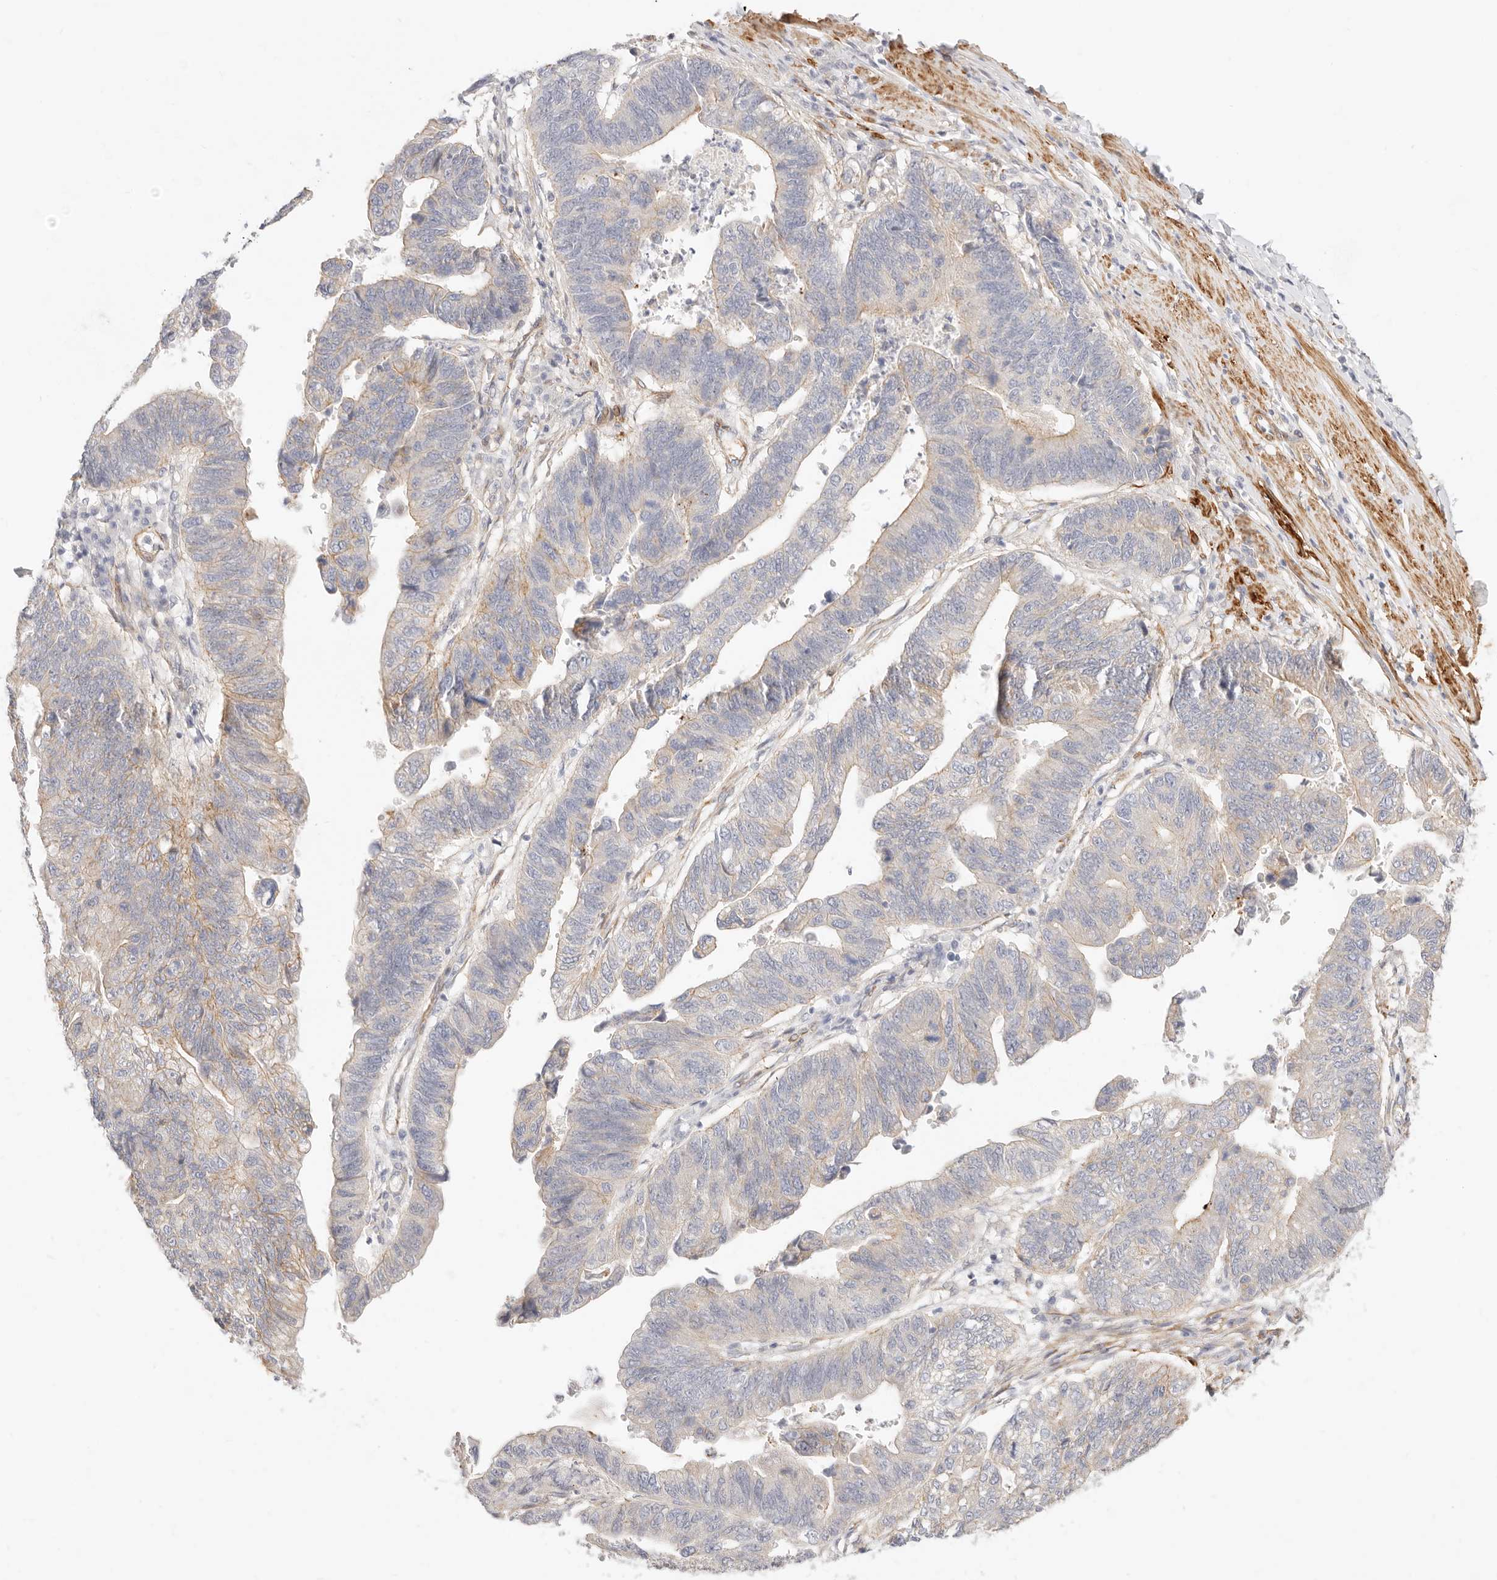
{"staining": {"intensity": "moderate", "quantity": "25%-75%", "location": "cytoplasmic/membranous"}, "tissue": "stomach cancer", "cell_type": "Tumor cells", "image_type": "cancer", "snomed": [{"axis": "morphology", "description": "Adenocarcinoma, NOS"}, {"axis": "topography", "description": "Stomach"}], "caption": "Brown immunohistochemical staining in stomach cancer displays moderate cytoplasmic/membranous positivity in approximately 25%-75% of tumor cells.", "gene": "UBXN10", "patient": {"sex": "male", "age": 59}}